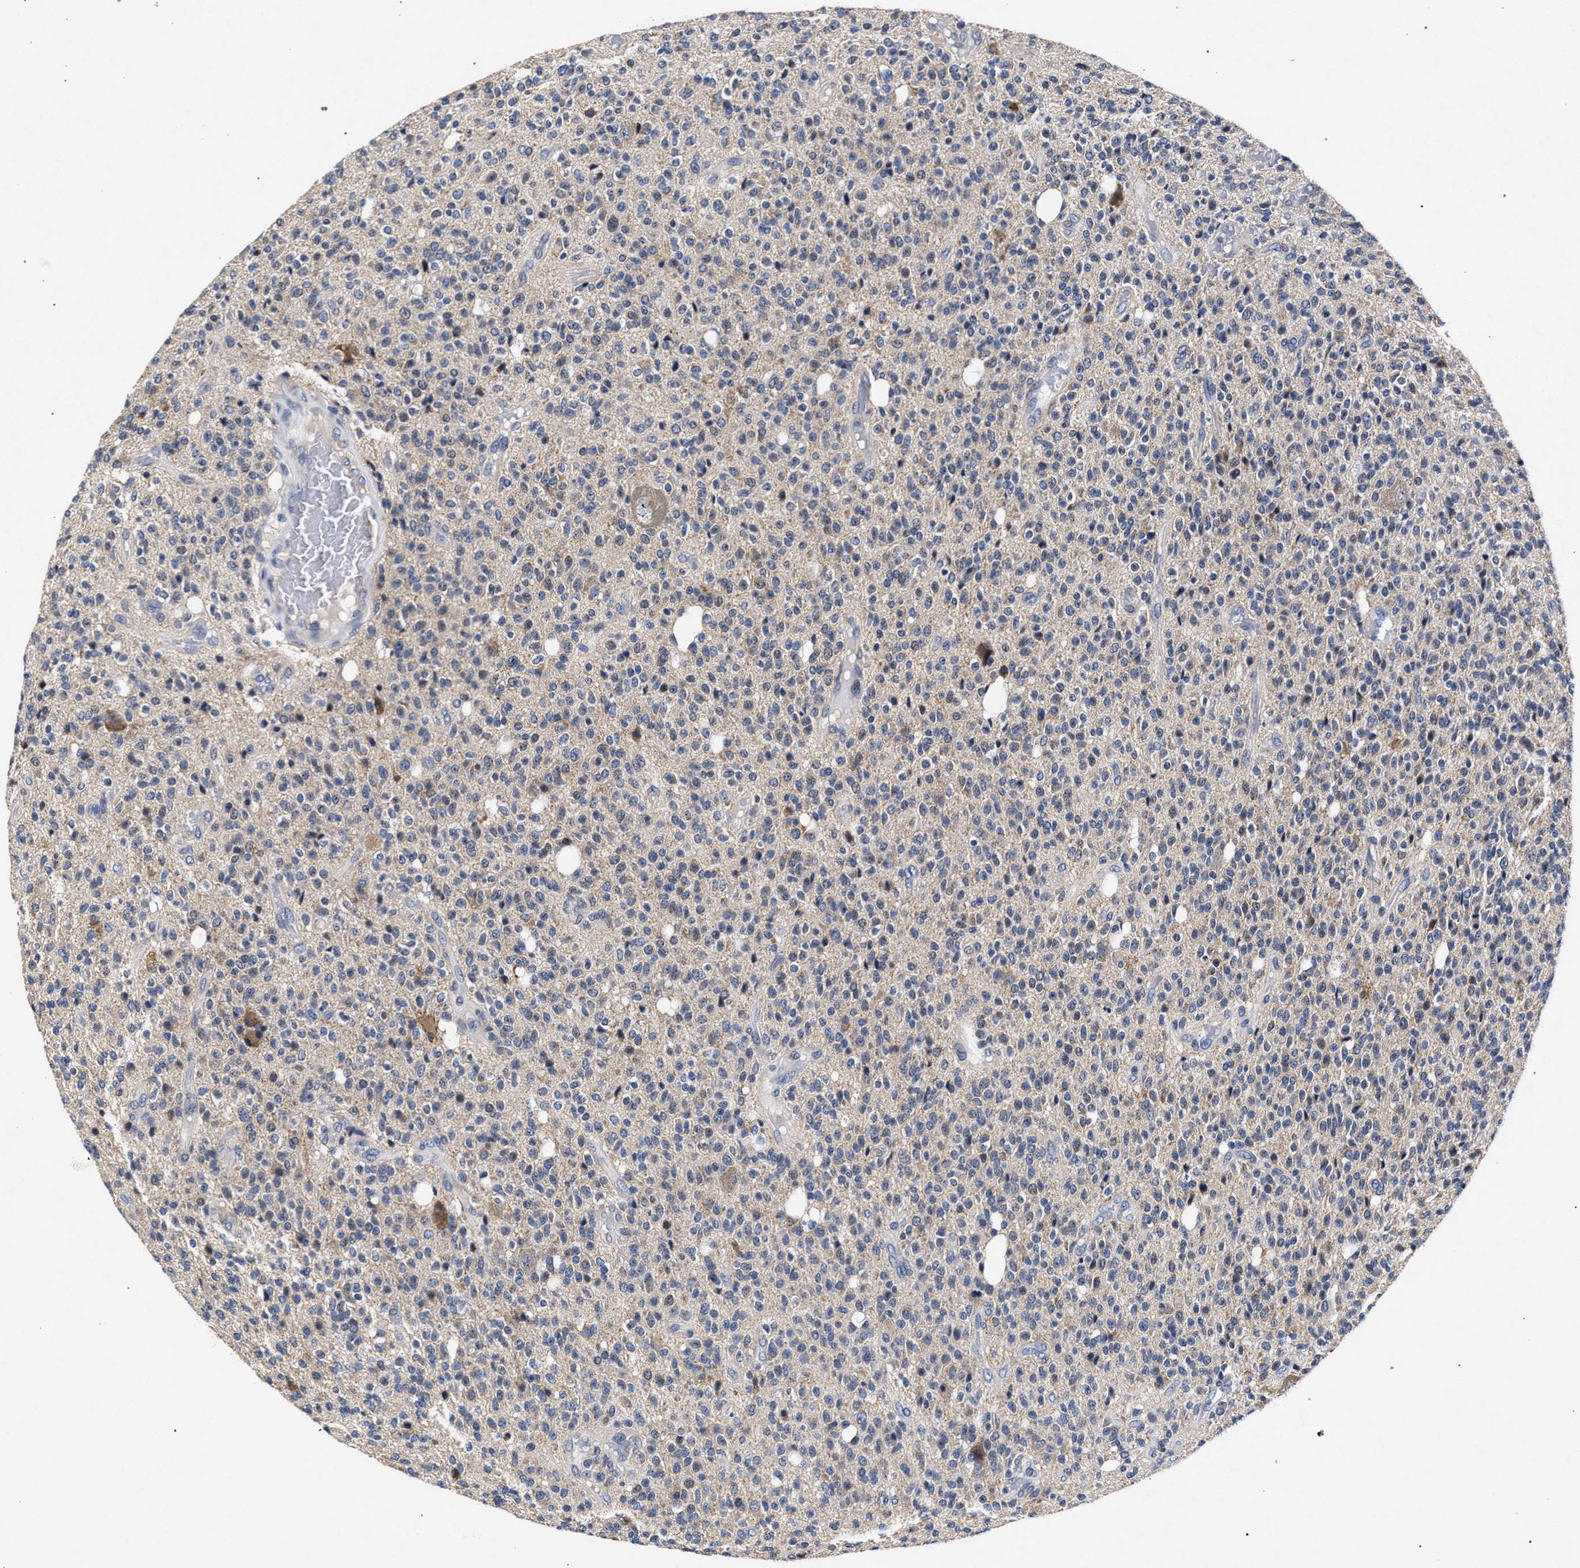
{"staining": {"intensity": "negative", "quantity": "none", "location": "none"}, "tissue": "glioma", "cell_type": "Tumor cells", "image_type": "cancer", "snomed": [{"axis": "morphology", "description": "Glioma, malignant, High grade"}, {"axis": "topography", "description": "Brain"}], "caption": "Human malignant glioma (high-grade) stained for a protein using immunohistochemistry (IHC) demonstrates no expression in tumor cells.", "gene": "CFAP95", "patient": {"sex": "male", "age": 34}}